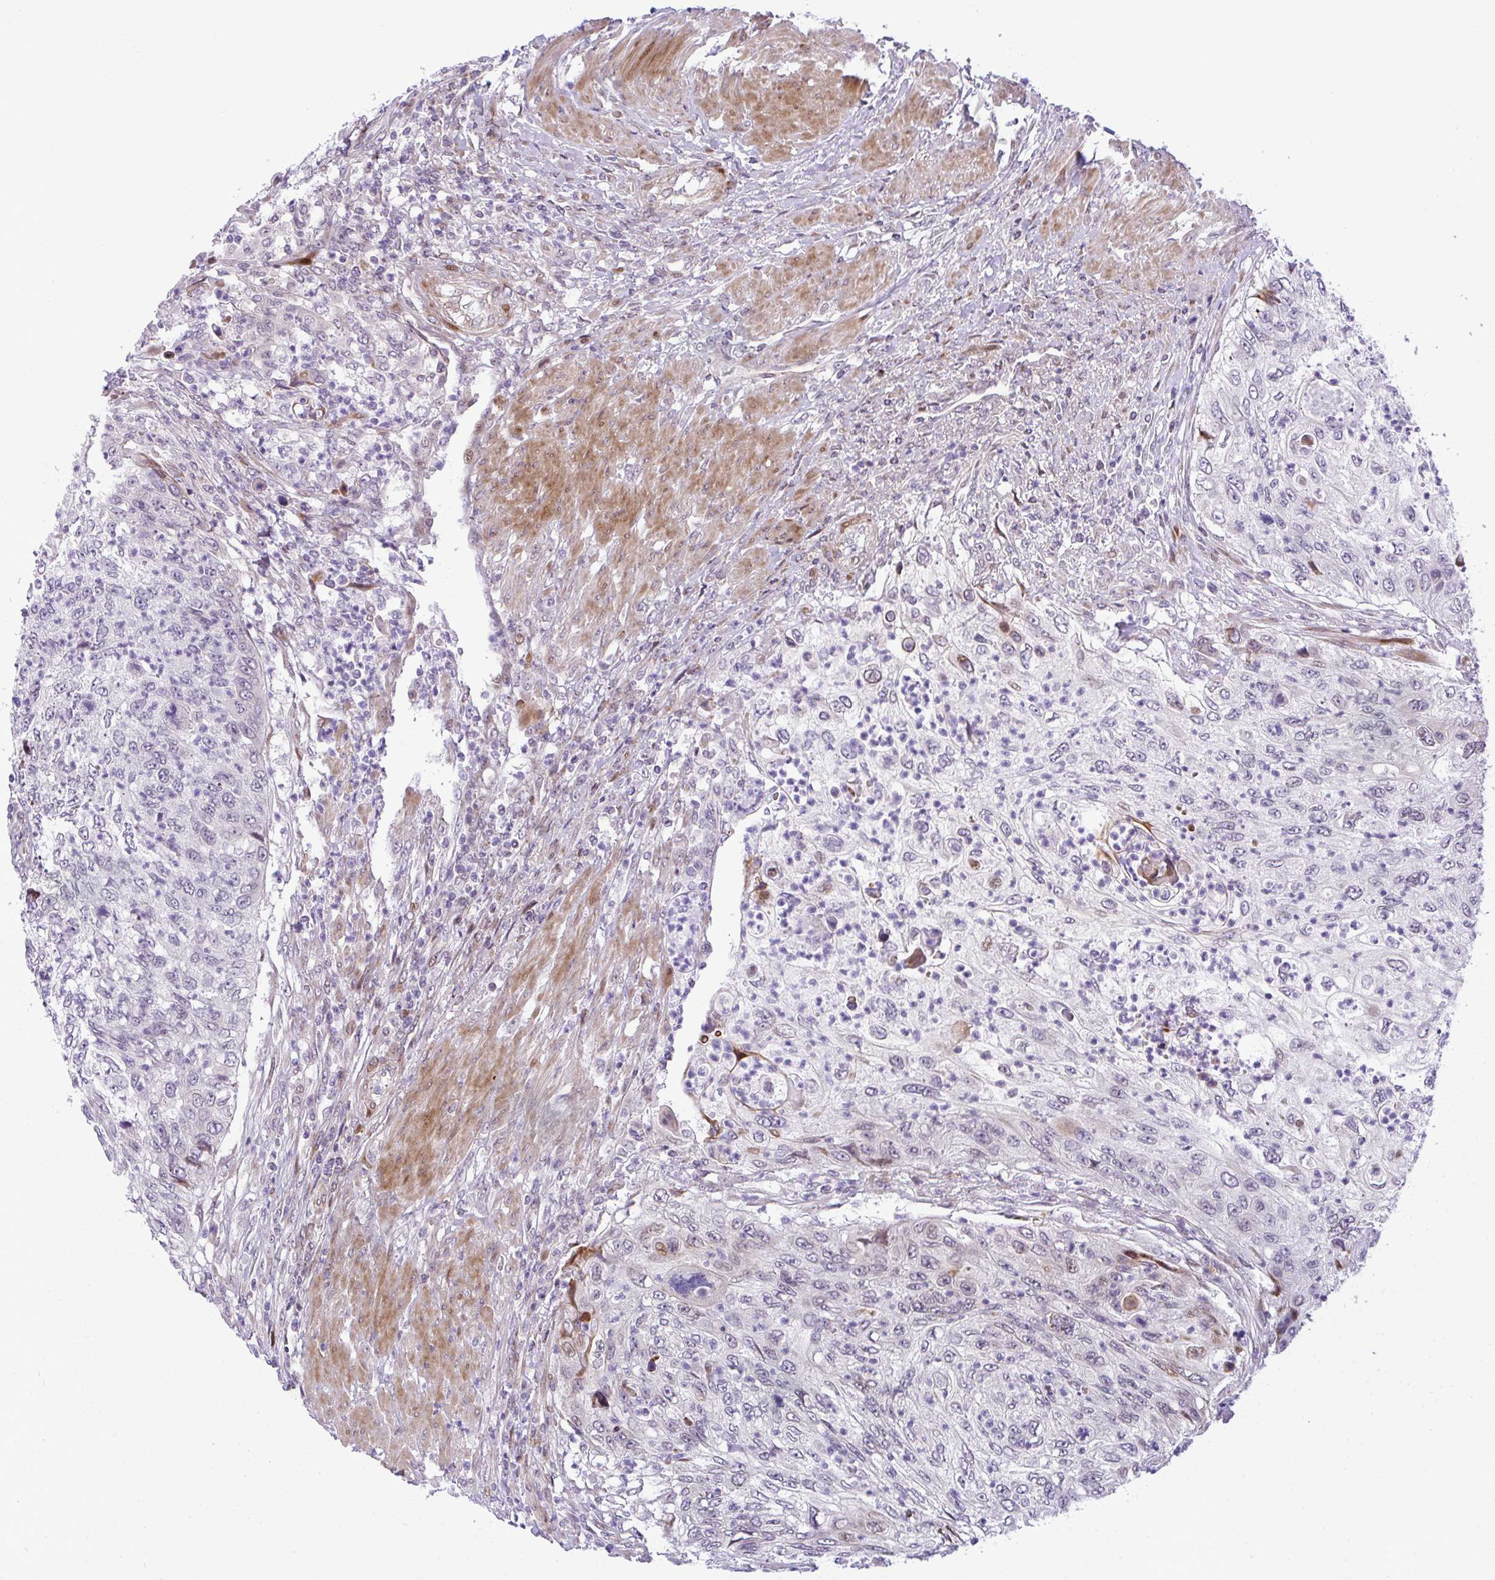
{"staining": {"intensity": "moderate", "quantity": "<25%", "location": "cytoplasmic/membranous,nuclear"}, "tissue": "urothelial cancer", "cell_type": "Tumor cells", "image_type": "cancer", "snomed": [{"axis": "morphology", "description": "Urothelial carcinoma, High grade"}, {"axis": "topography", "description": "Urinary bladder"}], "caption": "High-grade urothelial carcinoma stained for a protein displays moderate cytoplasmic/membranous and nuclear positivity in tumor cells.", "gene": "CASTOR2", "patient": {"sex": "female", "age": 60}}